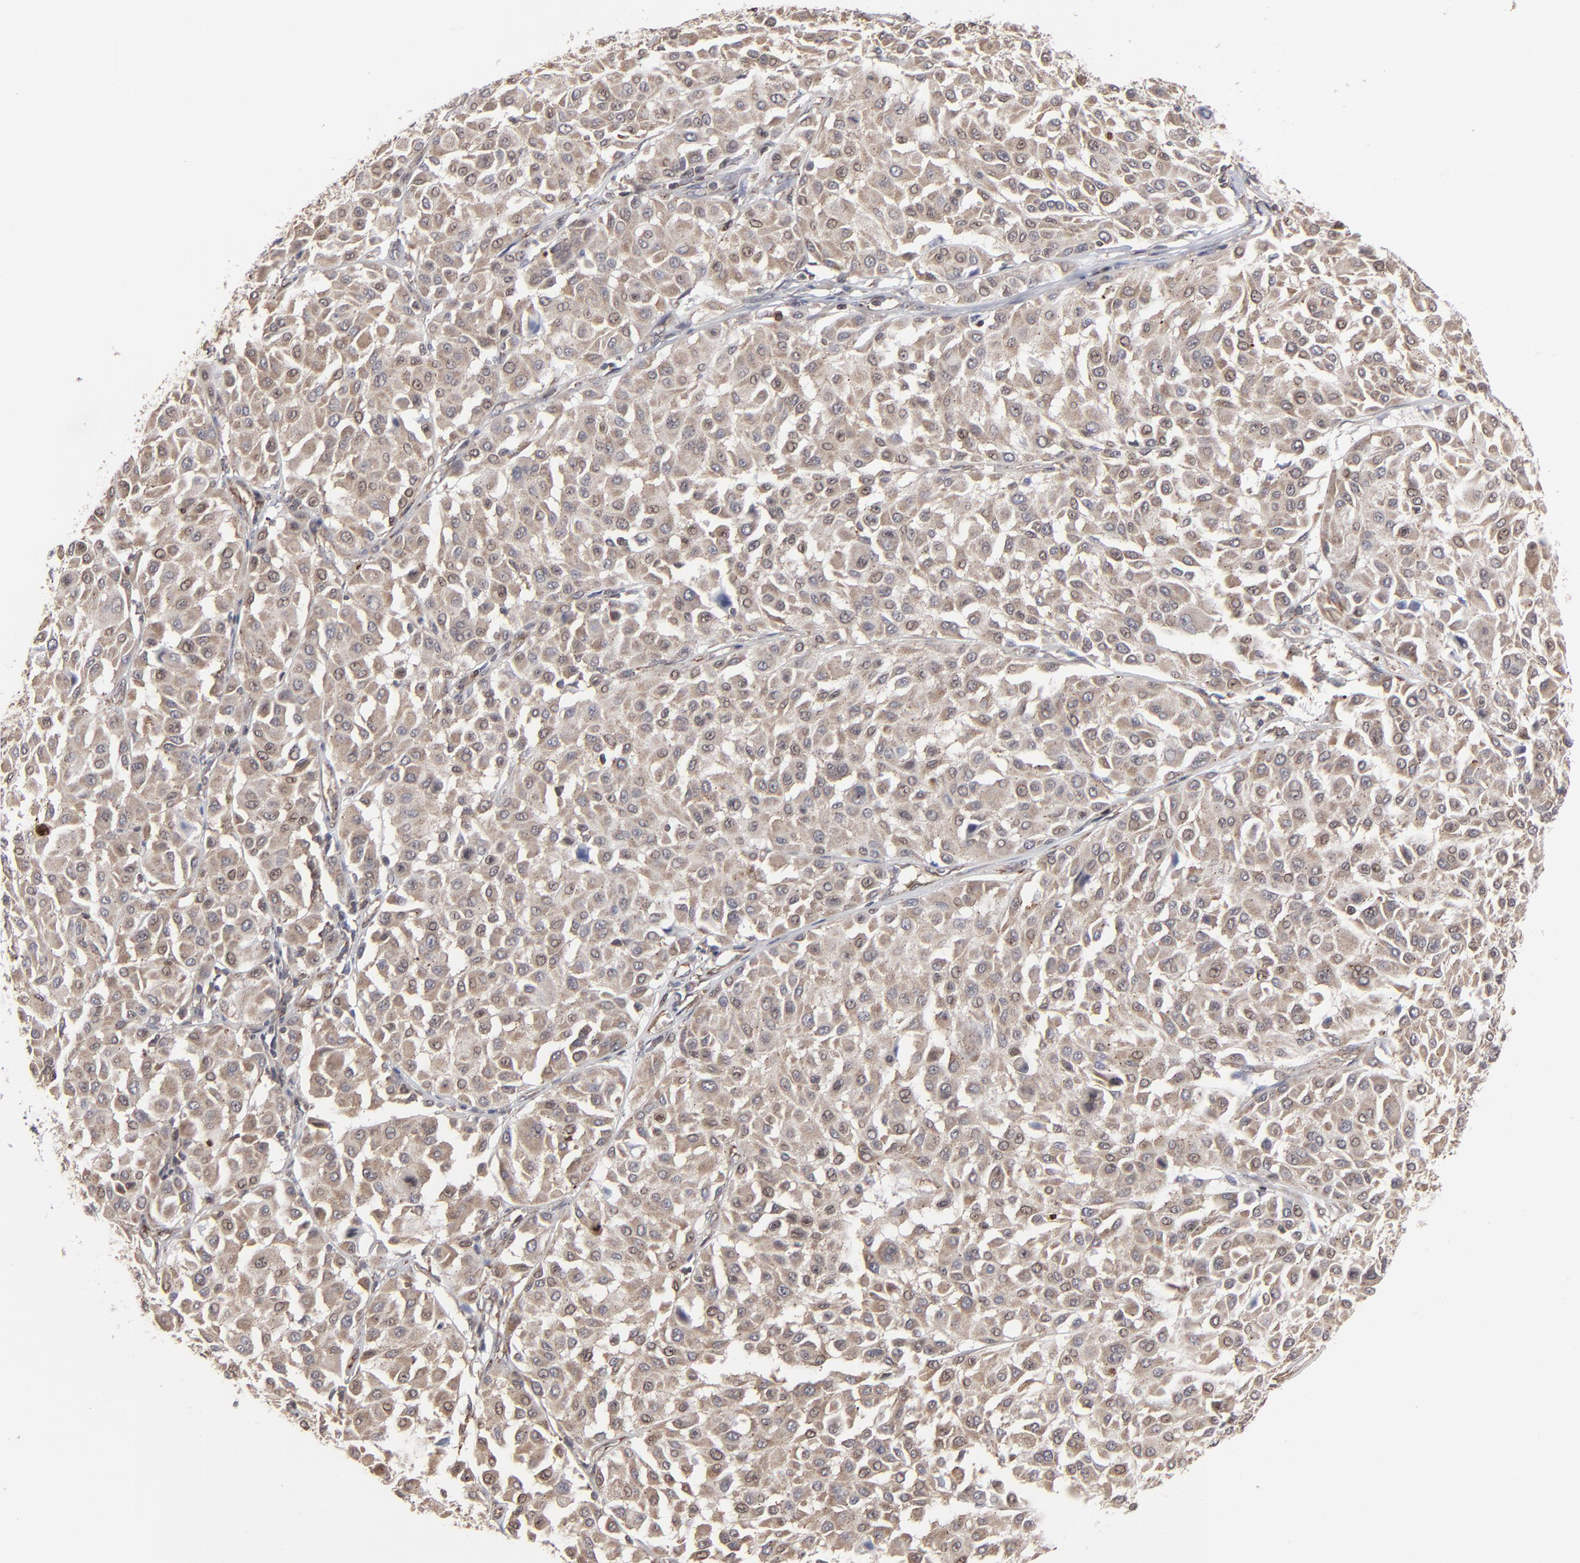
{"staining": {"intensity": "moderate", "quantity": ">75%", "location": "cytoplasmic/membranous"}, "tissue": "melanoma", "cell_type": "Tumor cells", "image_type": "cancer", "snomed": [{"axis": "morphology", "description": "Malignant melanoma, Metastatic site"}, {"axis": "topography", "description": "Soft tissue"}], "caption": "Melanoma stained for a protein (brown) exhibits moderate cytoplasmic/membranous positive staining in about >75% of tumor cells.", "gene": "KIAA2026", "patient": {"sex": "male", "age": 41}}